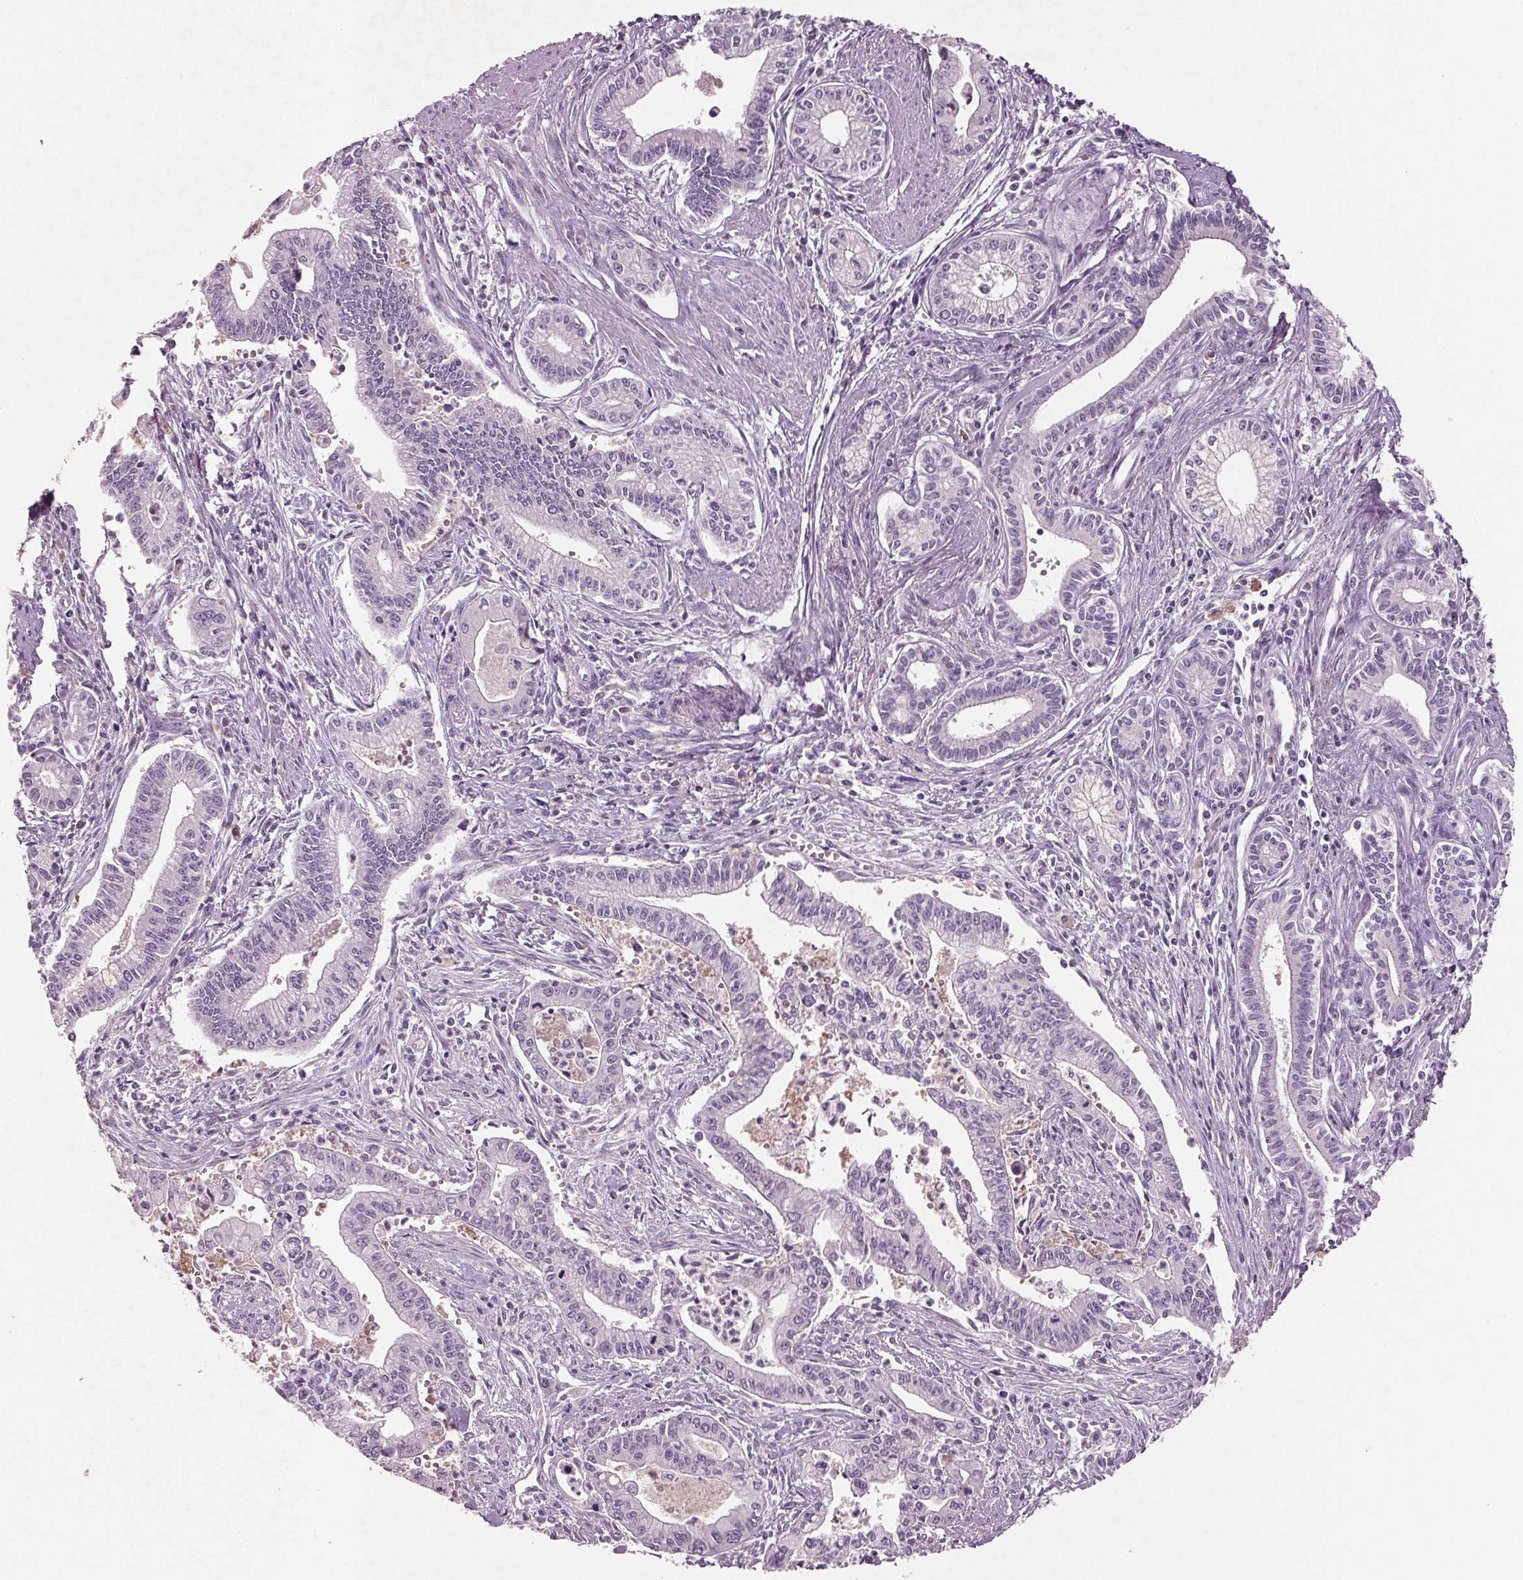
{"staining": {"intensity": "negative", "quantity": "none", "location": "none"}, "tissue": "pancreatic cancer", "cell_type": "Tumor cells", "image_type": "cancer", "snomed": [{"axis": "morphology", "description": "Adenocarcinoma, NOS"}, {"axis": "topography", "description": "Pancreas"}], "caption": "Pancreatic cancer (adenocarcinoma) was stained to show a protein in brown. There is no significant staining in tumor cells.", "gene": "BHLHE22", "patient": {"sex": "female", "age": 65}}